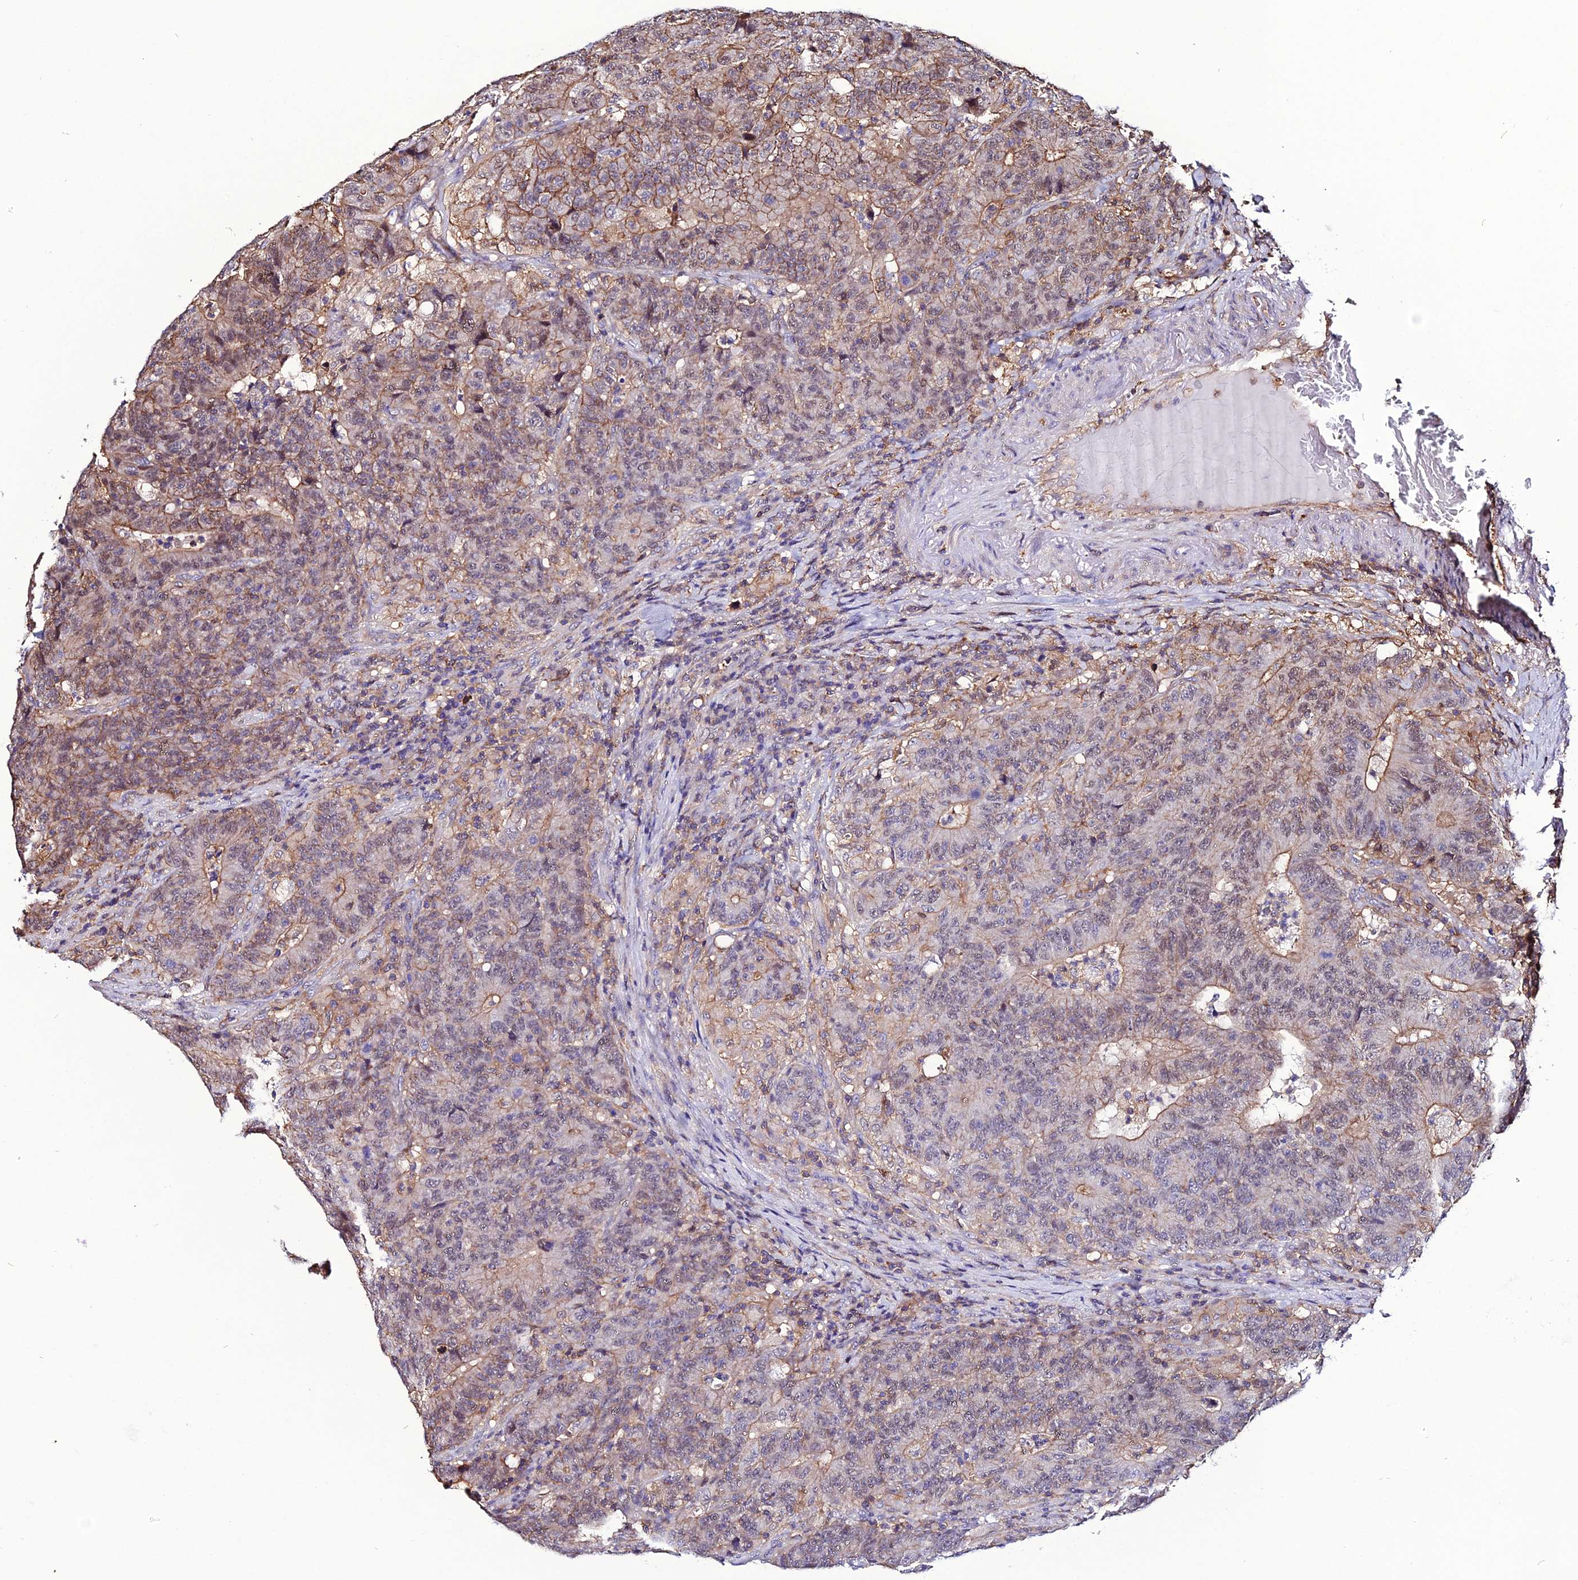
{"staining": {"intensity": "moderate", "quantity": "25%-75%", "location": "cytoplasmic/membranous"}, "tissue": "colorectal cancer", "cell_type": "Tumor cells", "image_type": "cancer", "snomed": [{"axis": "morphology", "description": "Normal tissue, NOS"}, {"axis": "morphology", "description": "Adenocarcinoma, NOS"}, {"axis": "topography", "description": "Colon"}], "caption": "A micrograph of colorectal adenocarcinoma stained for a protein demonstrates moderate cytoplasmic/membranous brown staining in tumor cells.", "gene": "USP17L15", "patient": {"sex": "female", "age": 75}}